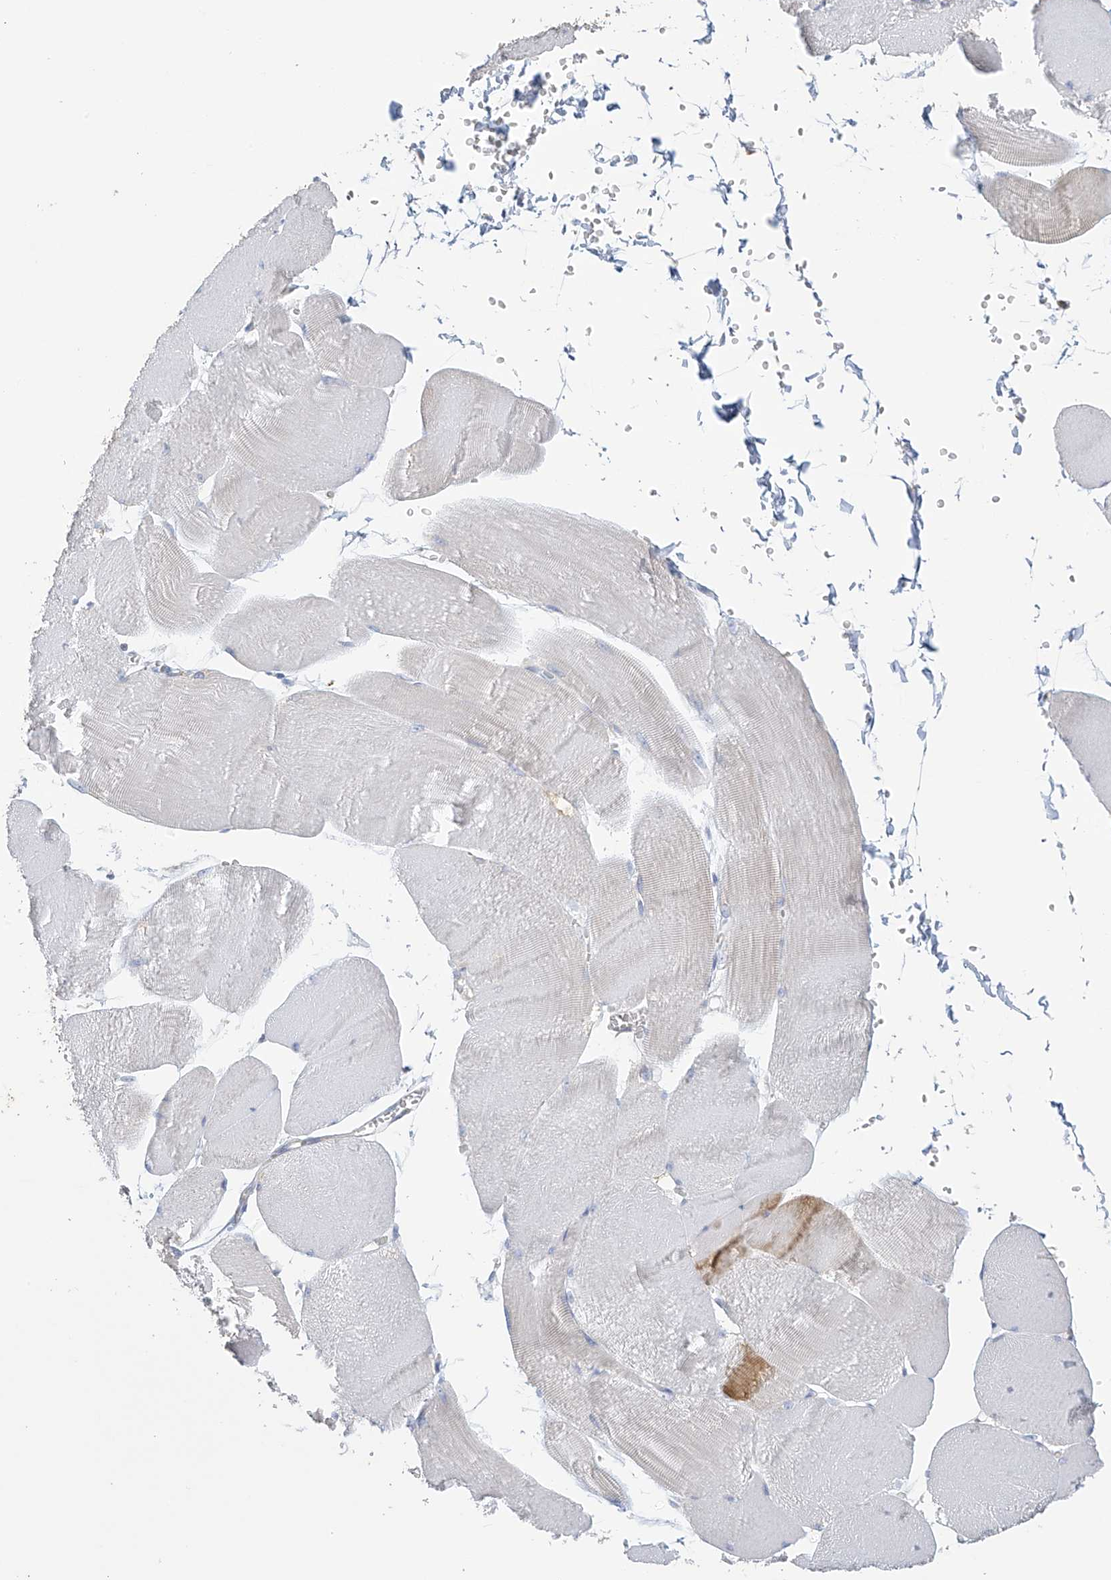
{"staining": {"intensity": "negative", "quantity": "none", "location": "none"}, "tissue": "skeletal muscle", "cell_type": "Myocytes", "image_type": "normal", "snomed": [{"axis": "morphology", "description": "Normal tissue, NOS"}, {"axis": "morphology", "description": "Basal cell carcinoma"}, {"axis": "topography", "description": "Skeletal muscle"}], "caption": "Immunohistochemistry photomicrograph of benign human skeletal muscle stained for a protein (brown), which reveals no positivity in myocytes. (Brightfield microscopy of DAB (3,3'-diaminobenzidine) immunohistochemistry at high magnification).", "gene": "ITM2B", "patient": {"sex": "female", "age": 64}}